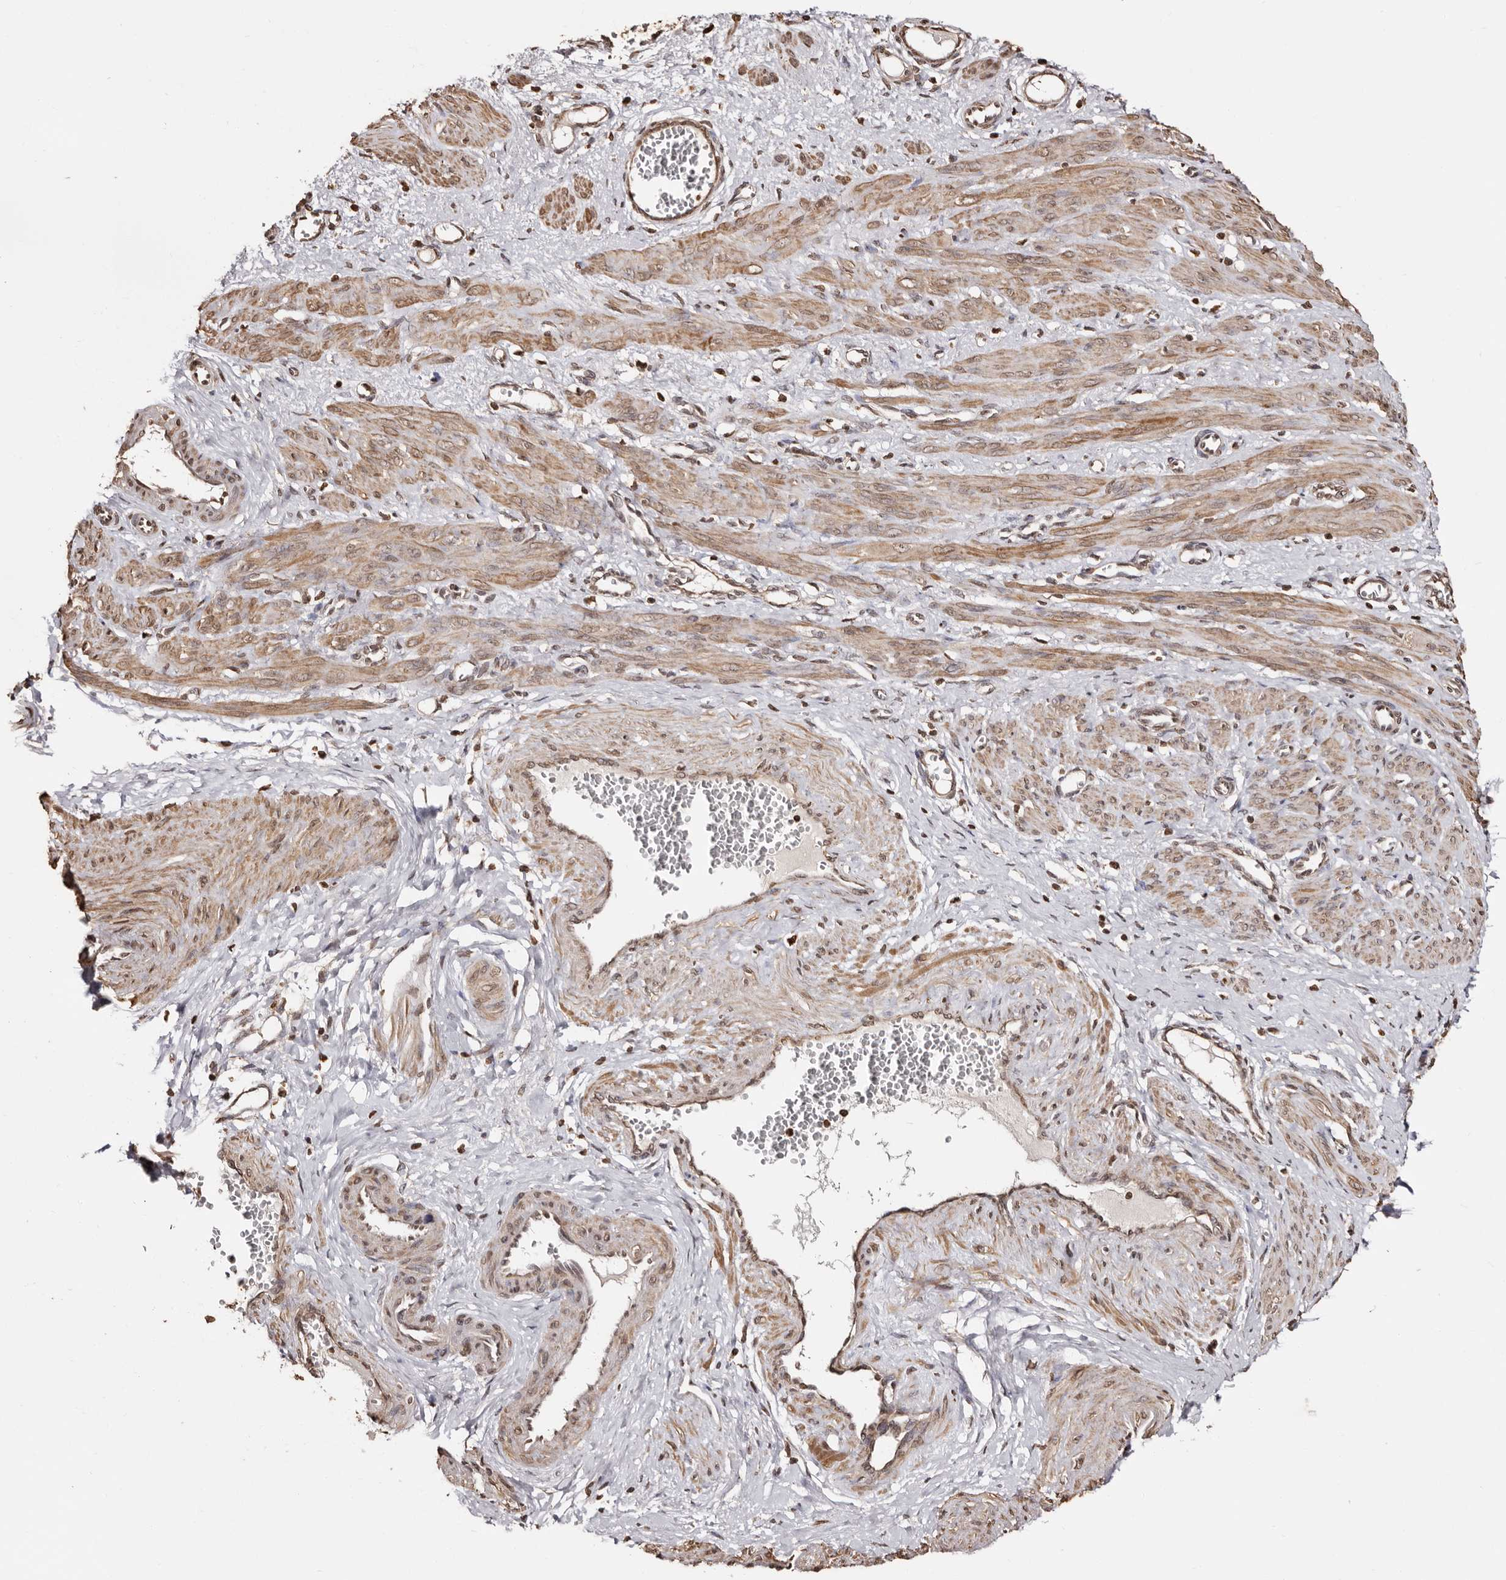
{"staining": {"intensity": "moderate", "quantity": ">75%", "location": "cytoplasmic/membranous,nuclear"}, "tissue": "smooth muscle", "cell_type": "Smooth muscle cells", "image_type": "normal", "snomed": [{"axis": "morphology", "description": "Normal tissue, NOS"}, {"axis": "topography", "description": "Endometrium"}], "caption": "Protein analysis of normal smooth muscle displays moderate cytoplasmic/membranous,nuclear positivity in approximately >75% of smooth muscle cells. (DAB (3,3'-diaminobenzidine) IHC, brown staining for protein, blue staining for nuclei).", "gene": "CCDC190", "patient": {"sex": "female", "age": 33}}